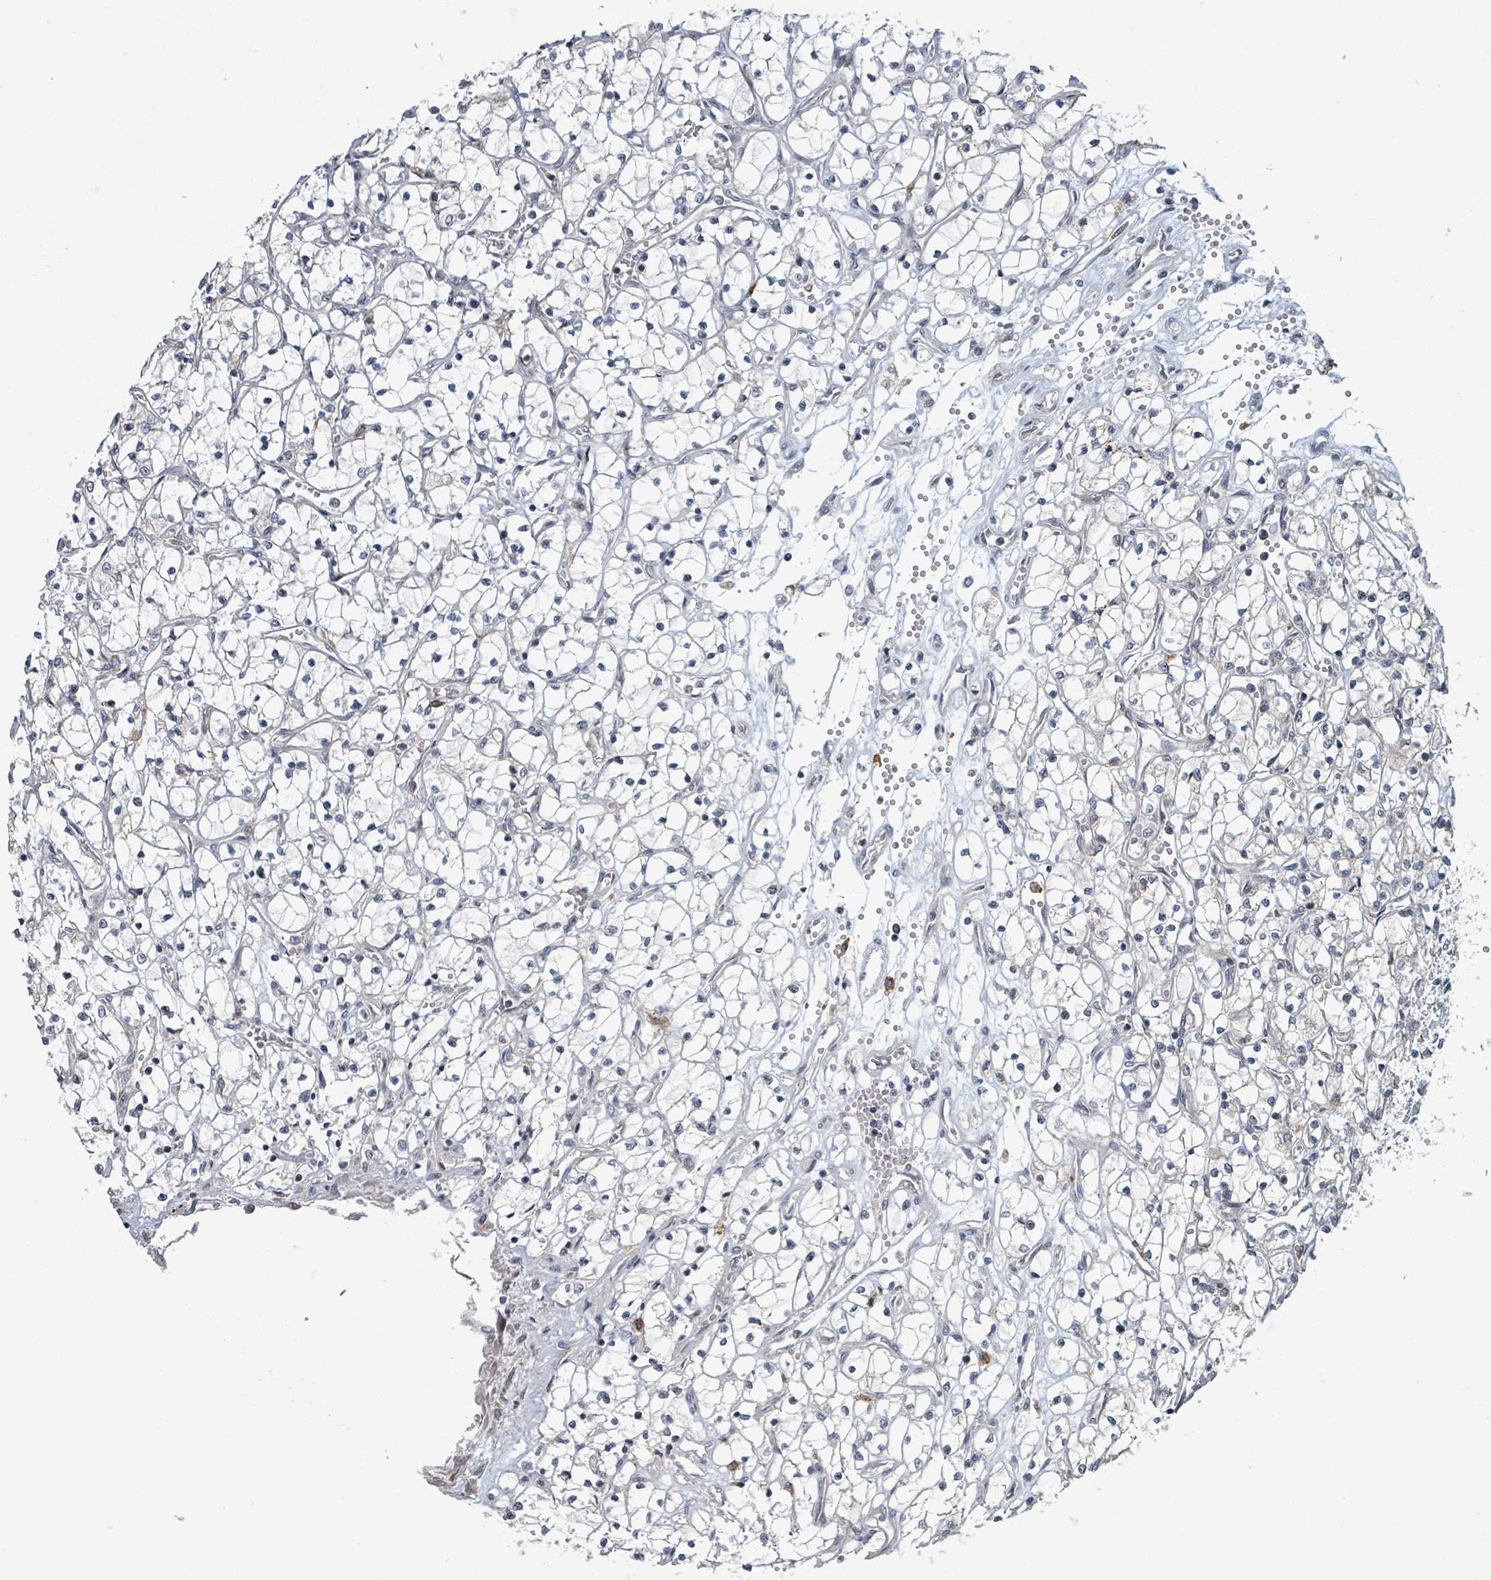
{"staining": {"intensity": "negative", "quantity": "none", "location": "none"}, "tissue": "renal cancer", "cell_type": "Tumor cells", "image_type": "cancer", "snomed": [{"axis": "morphology", "description": "Adenocarcinoma, NOS"}, {"axis": "topography", "description": "Kidney"}], "caption": "This histopathology image is of renal cancer stained with IHC to label a protein in brown with the nuclei are counter-stained blue. There is no positivity in tumor cells.", "gene": "GTF3C1", "patient": {"sex": "female", "age": 69}}